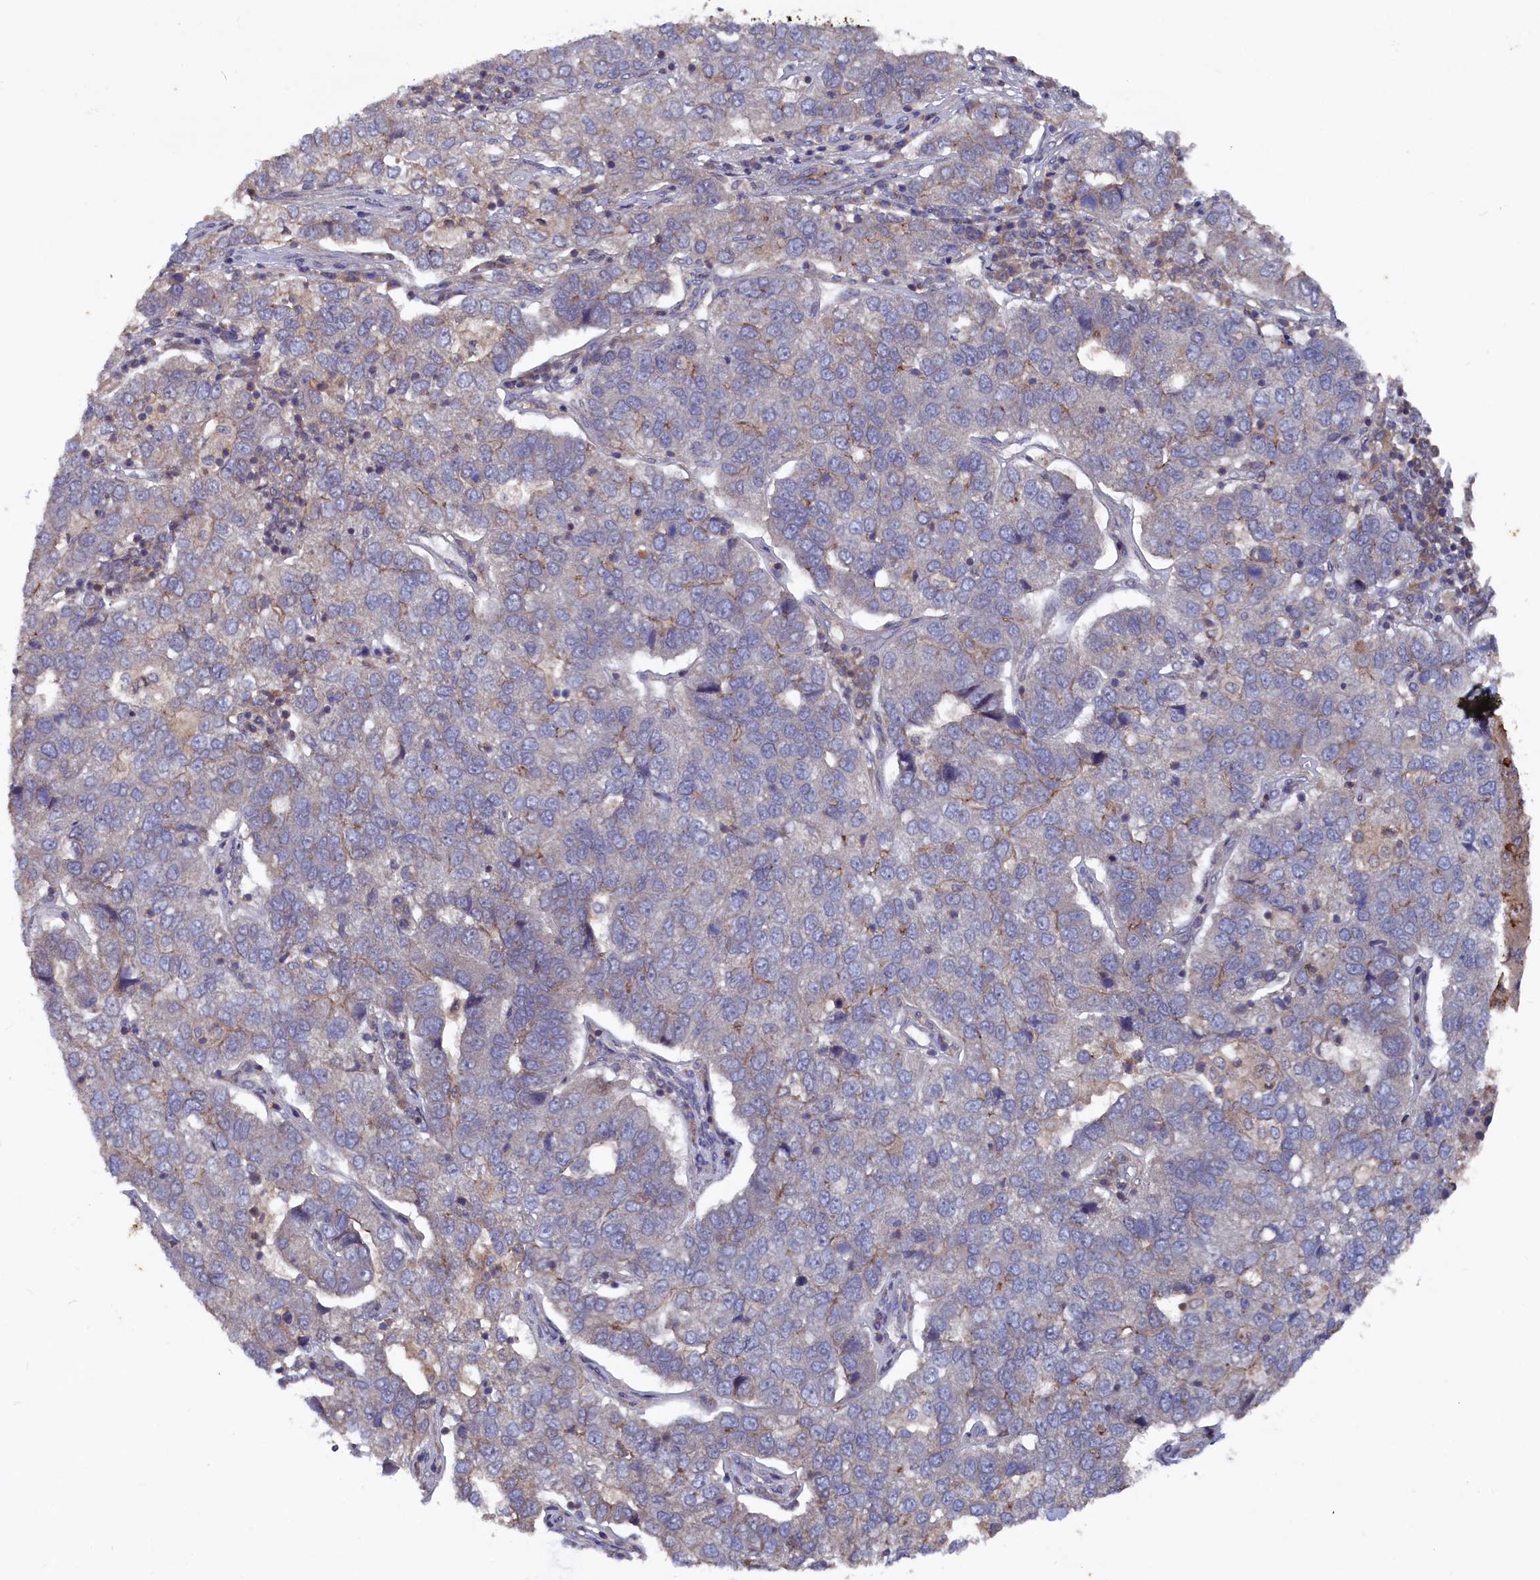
{"staining": {"intensity": "moderate", "quantity": "<25%", "location": "cytoplasmic/membranous"}, "tissue": "pancreatic cancer", "cell_type": "Tumor cells", "image_type": "cancer", "snomed": [{"axis": "morphology", "description": "Adenocarcinoma, NOS"}, {"axis": "topography", "description": "Pancreas"}], "caption": "This photomicrograph reveals immunohistochemistry (IHC) staining of human pancreatic cancer, with low moderate cytoplasmic/membranous expression in approximately <25% of tumor cells.", "gene": "TMC5", "patient": {"sex": "female", "age": 61}}